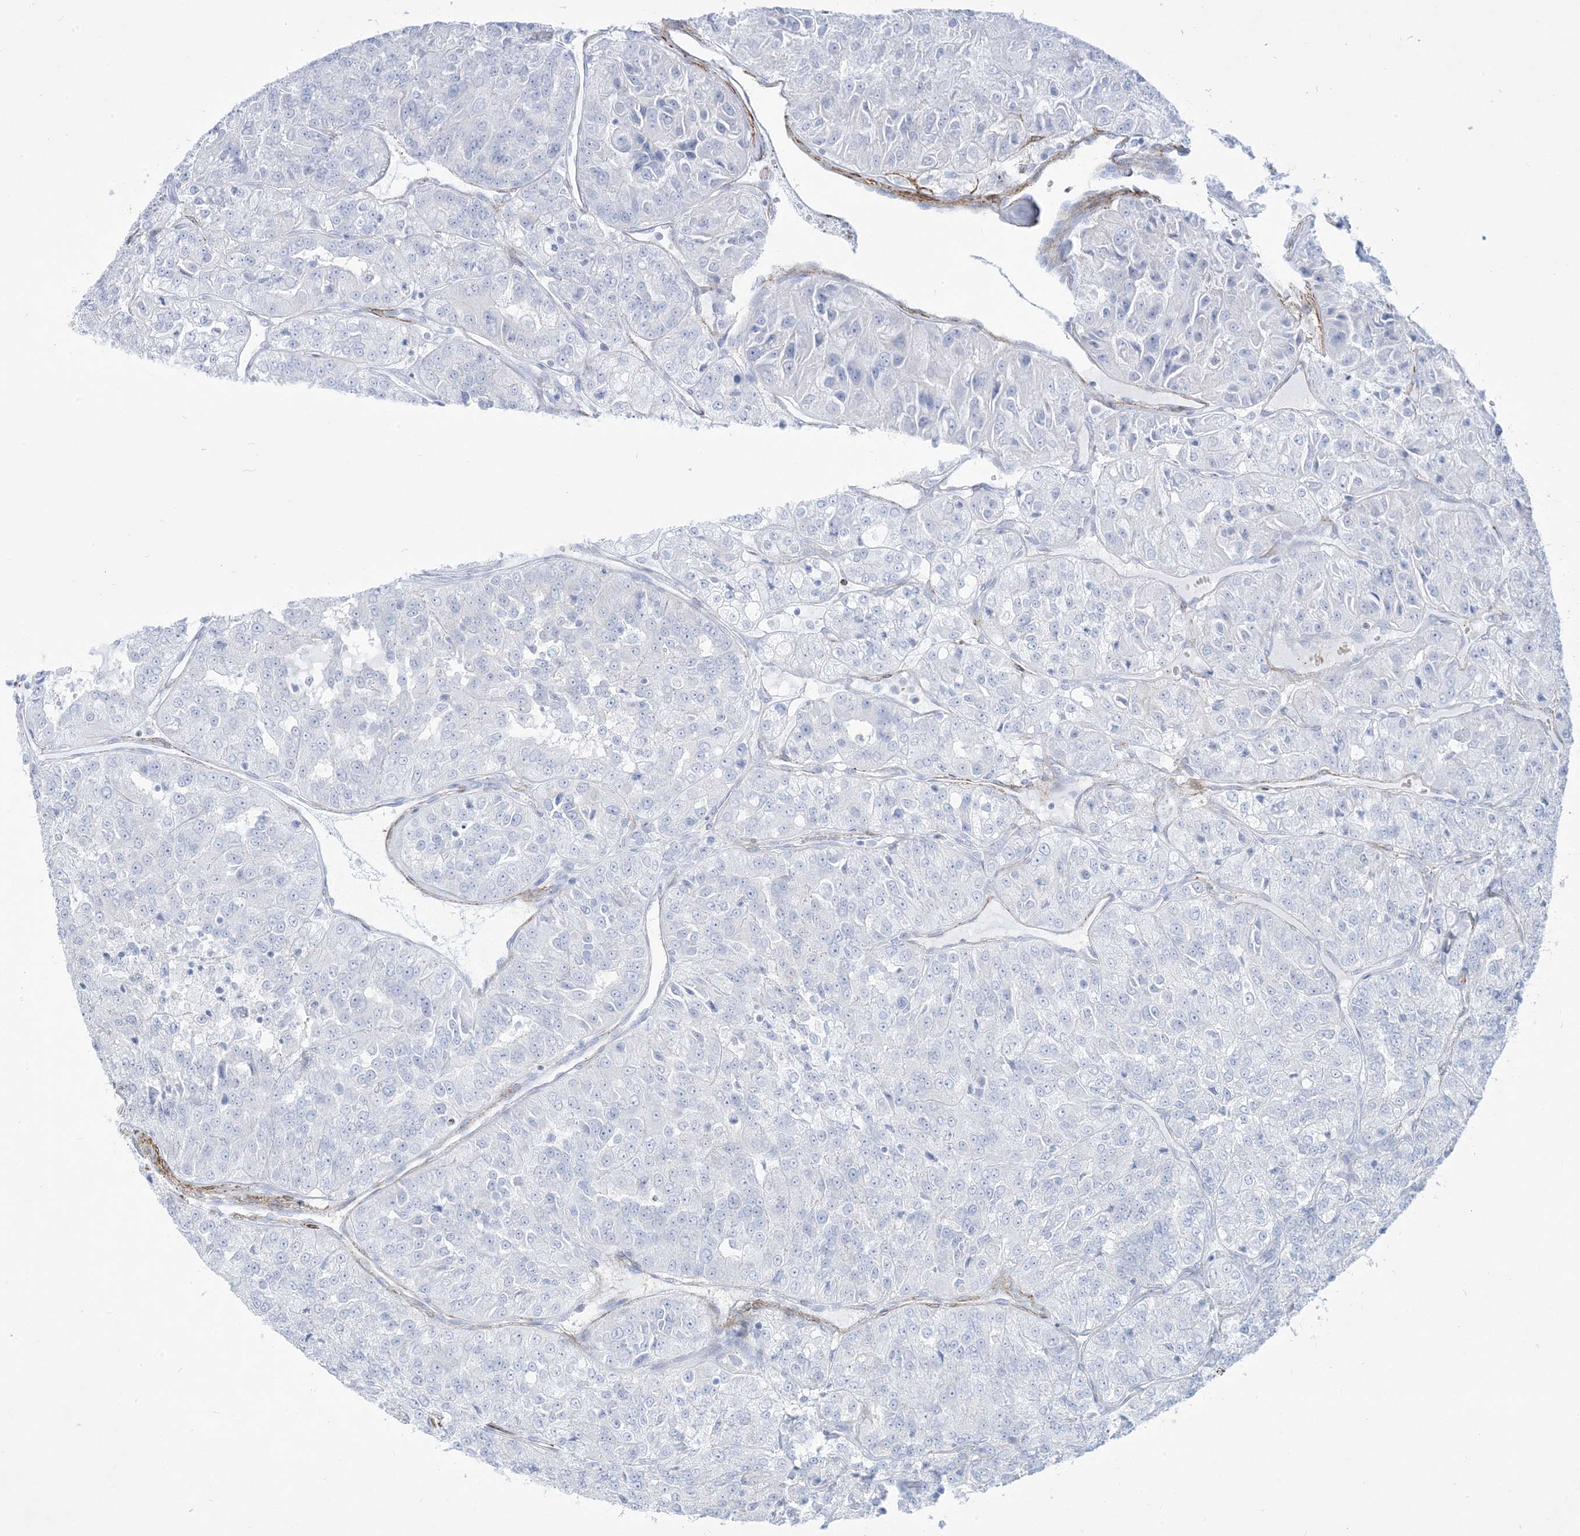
{"staining": {"intensity": "negative", "quantity": "none", "location": "none"}, "tissue": "renal cancer", "cell_type": "Tumor cells", "image_type": "cancer", "snomed": [{"axis": "morphology", "description": "Adenocarcinoma, NOS"}, {"axis": "topography", "description": "Kidney"}], "caption": "The IHC histopathology image has no significant expression in tumor cells of renal cancer (adenocarcinoma) tissue.", "gene": "B3GNT7", "patient": {"sex": "female", "age": 63}}